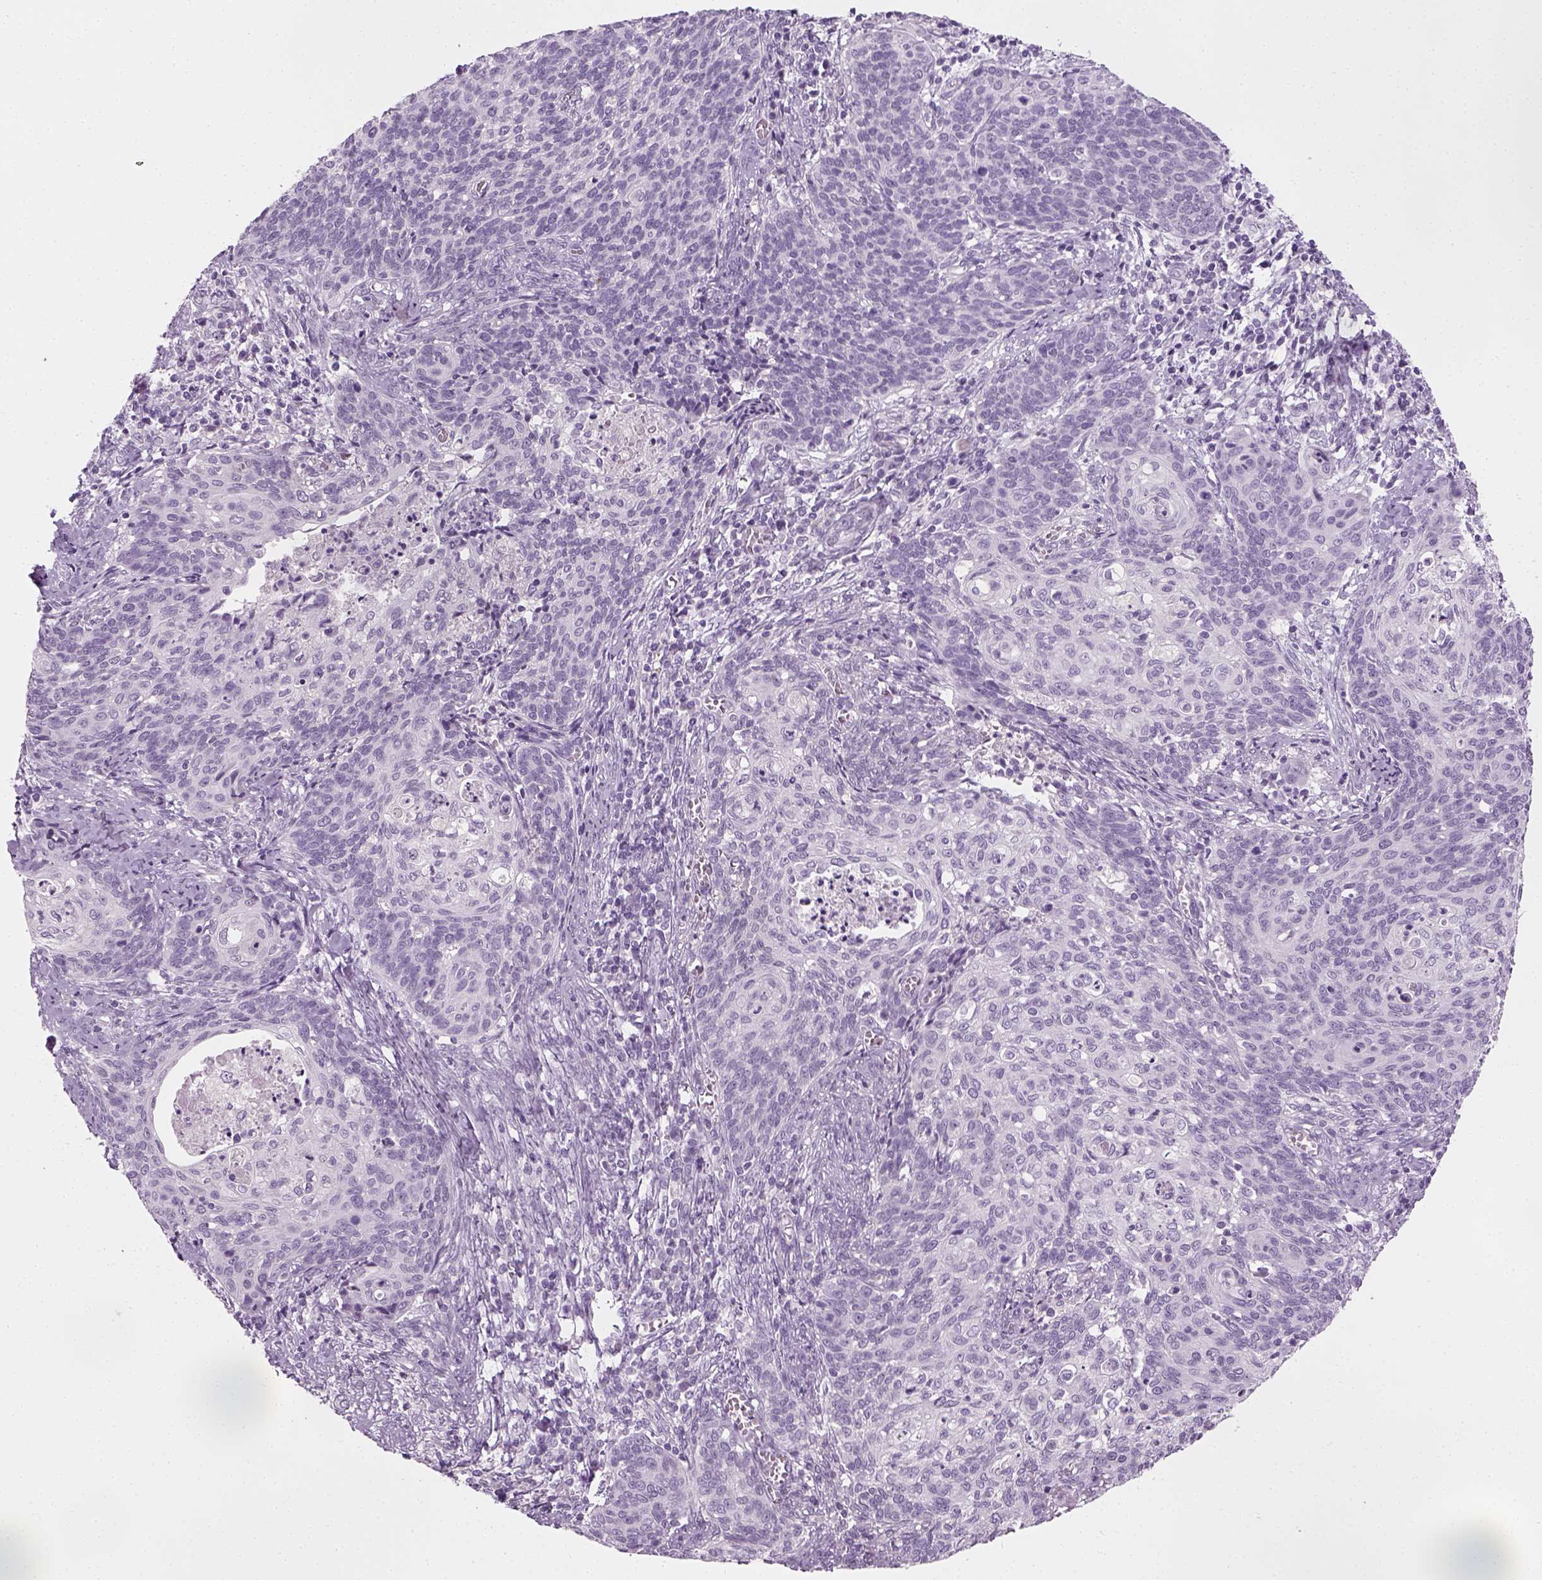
{"staining": {"intensity": "negative", "quantity": "none", "location": "none"}, "tissue": "cervical cancer", "cell_type": "Tumor cells", "image_type": "cancer", "snomed": [{"axis": "morphology", "description": "Normal tissue, NOS"}, {"axis": "morphology", "description": "Squamous cell carcinoma, NOS"}, {"axis": "topography", "description": "Cervix"}], "caption": "Tumor cells show no significant protein expression in cervical squamous cell carcinoma. (DAB immunohistochemistry with hematoxylin counter stain).", "gene": "TH", "patient": {"sex": "female", "age": 39}}